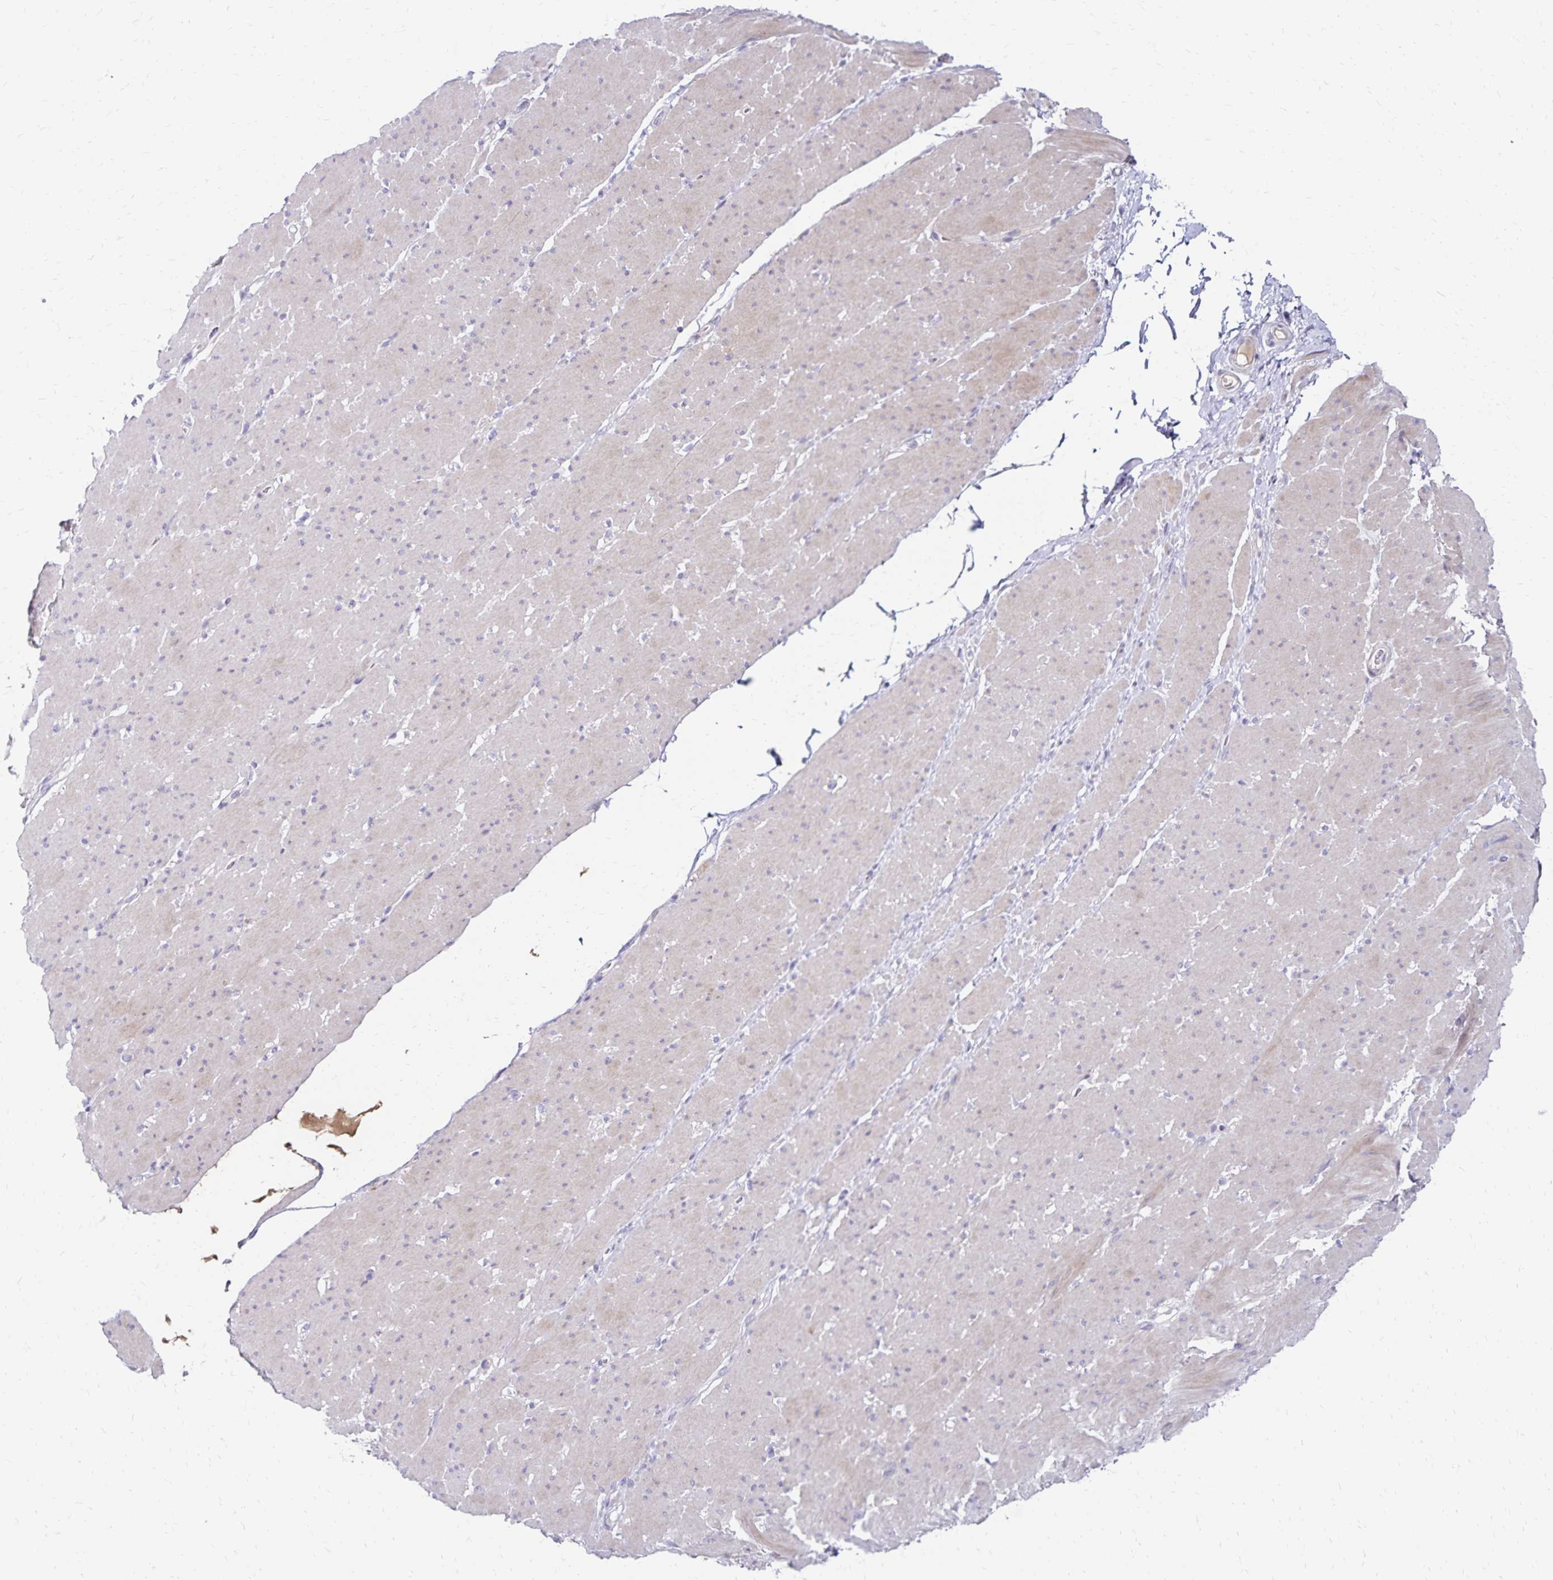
{"staining": {"intensity": "moderate", "quantity": "25%-75%", "location": "cytoplasmic/membranous"}, "tissue": "smooth muscle", "cell_type": "Smooth muscle cells", "image_type": "normal", "snomed": [{"axis": "morphology", "description": "Normal tissue, NOS"}, {"axis": "topography", "description": "Smooth muscle"}, {"axis": "topography", "description": "Rectum"}], "caption": "Protein staining exhibits moderate cytoplasmic/membranous expression in approximately 25%-75% of smooth muscle cells in unremarkable smooth muscle. Using DAB (brown) and hematoxylin (blue) stains, captured at high magnification using brightfield microscopy.", "gene": "NECAP1", "patient": {"sex": "male", "age": 53}}